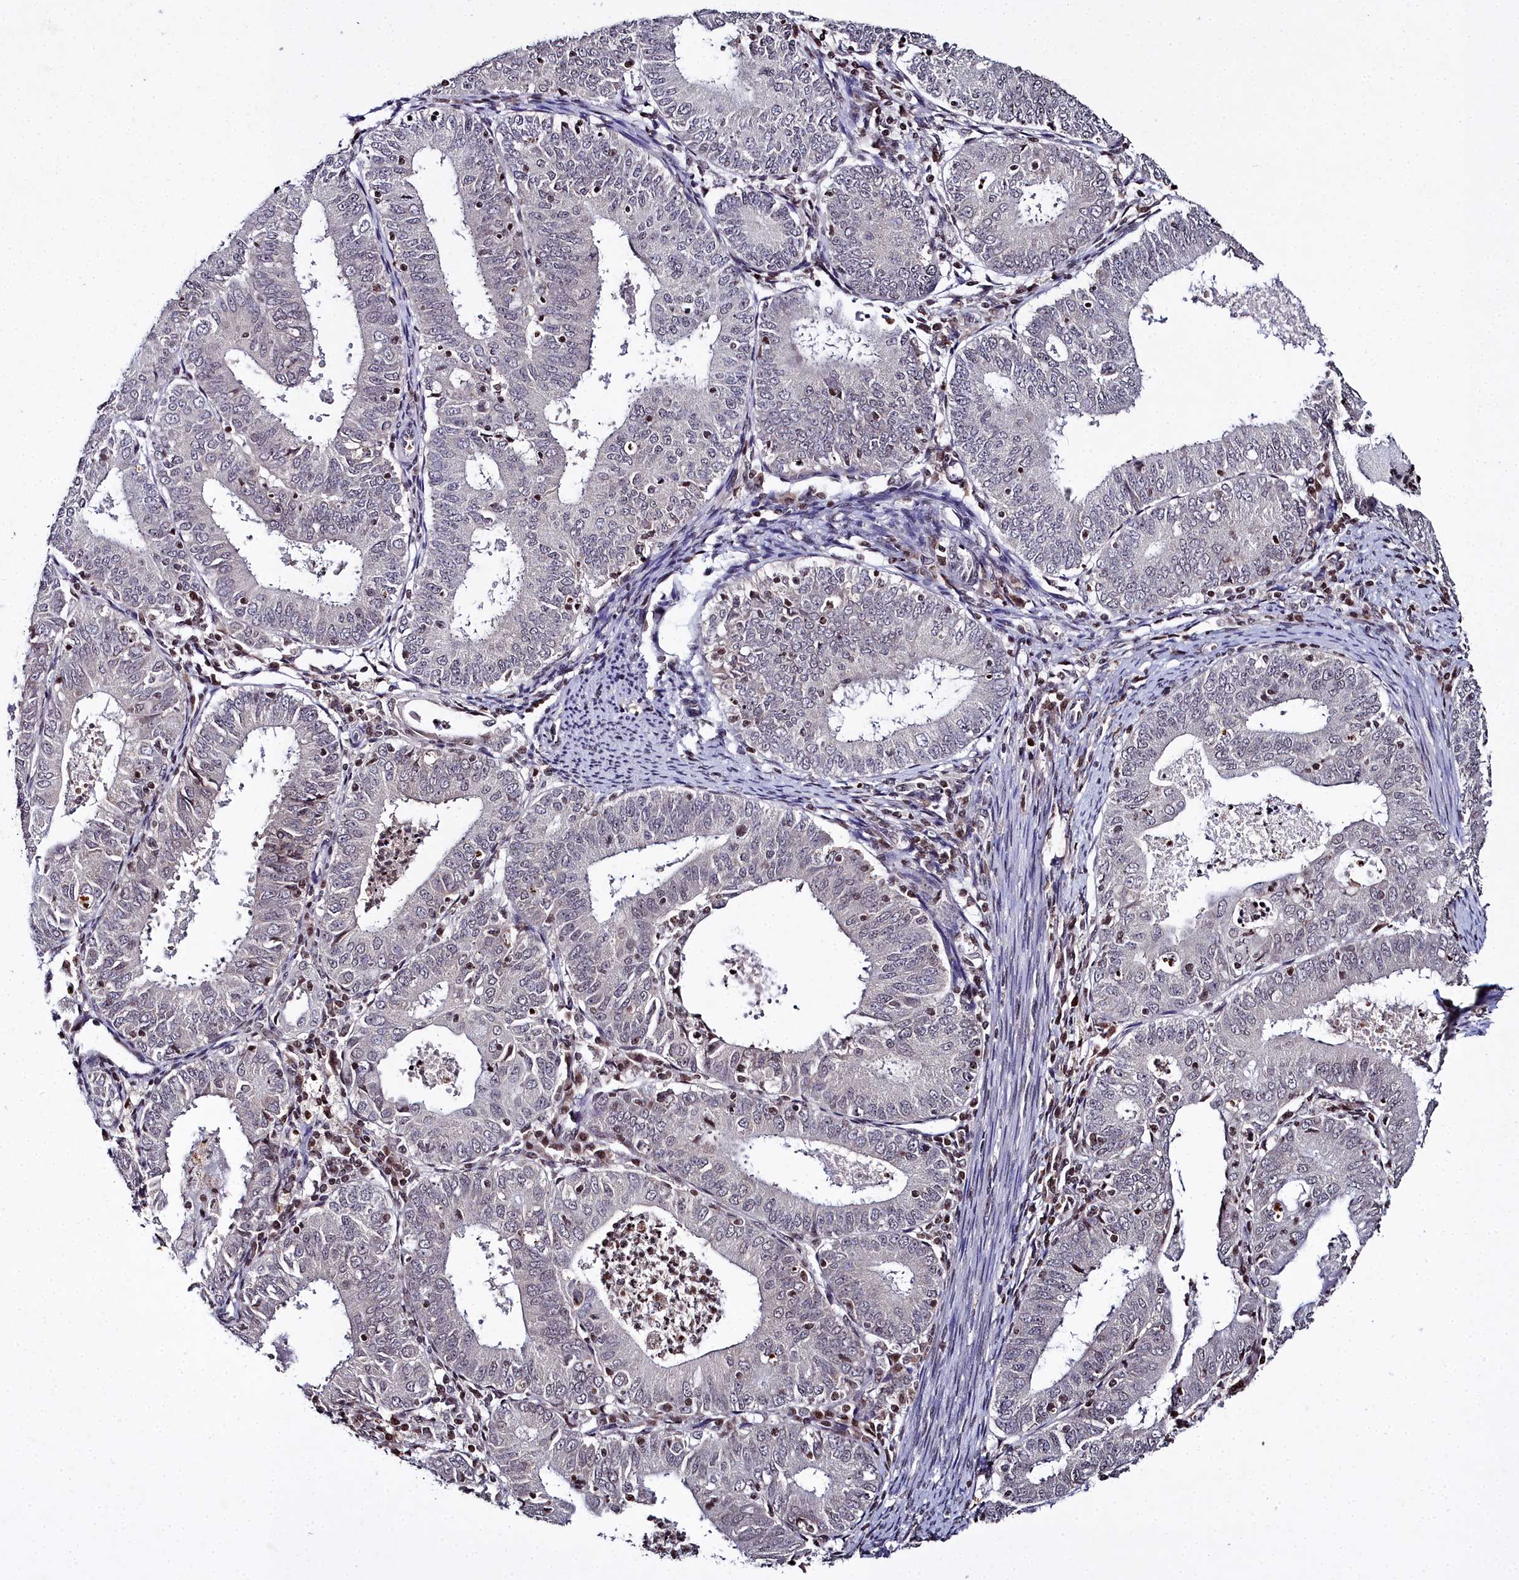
{"staining": {"intensity": "negative", "quantity": "none", "location": "none"}, "tissue": "endometrial cancer", "cell_type": "Tumor cells", "image_type": "cancer", "snomed": [{"axis": "morphology", "description": "Adenocarcinoma, NOS"}, {"axis": "topography", "description": "Endometrium"}], "caption": "Immunohistochemistry photomicrograph of neoplastic tissue: human endometrial adenocarcinoma stained with DAB demonstrates no significant protein expression in tumor cells.", "gene": "FZD4", "patient": {"sex": "female", "age": 57}}